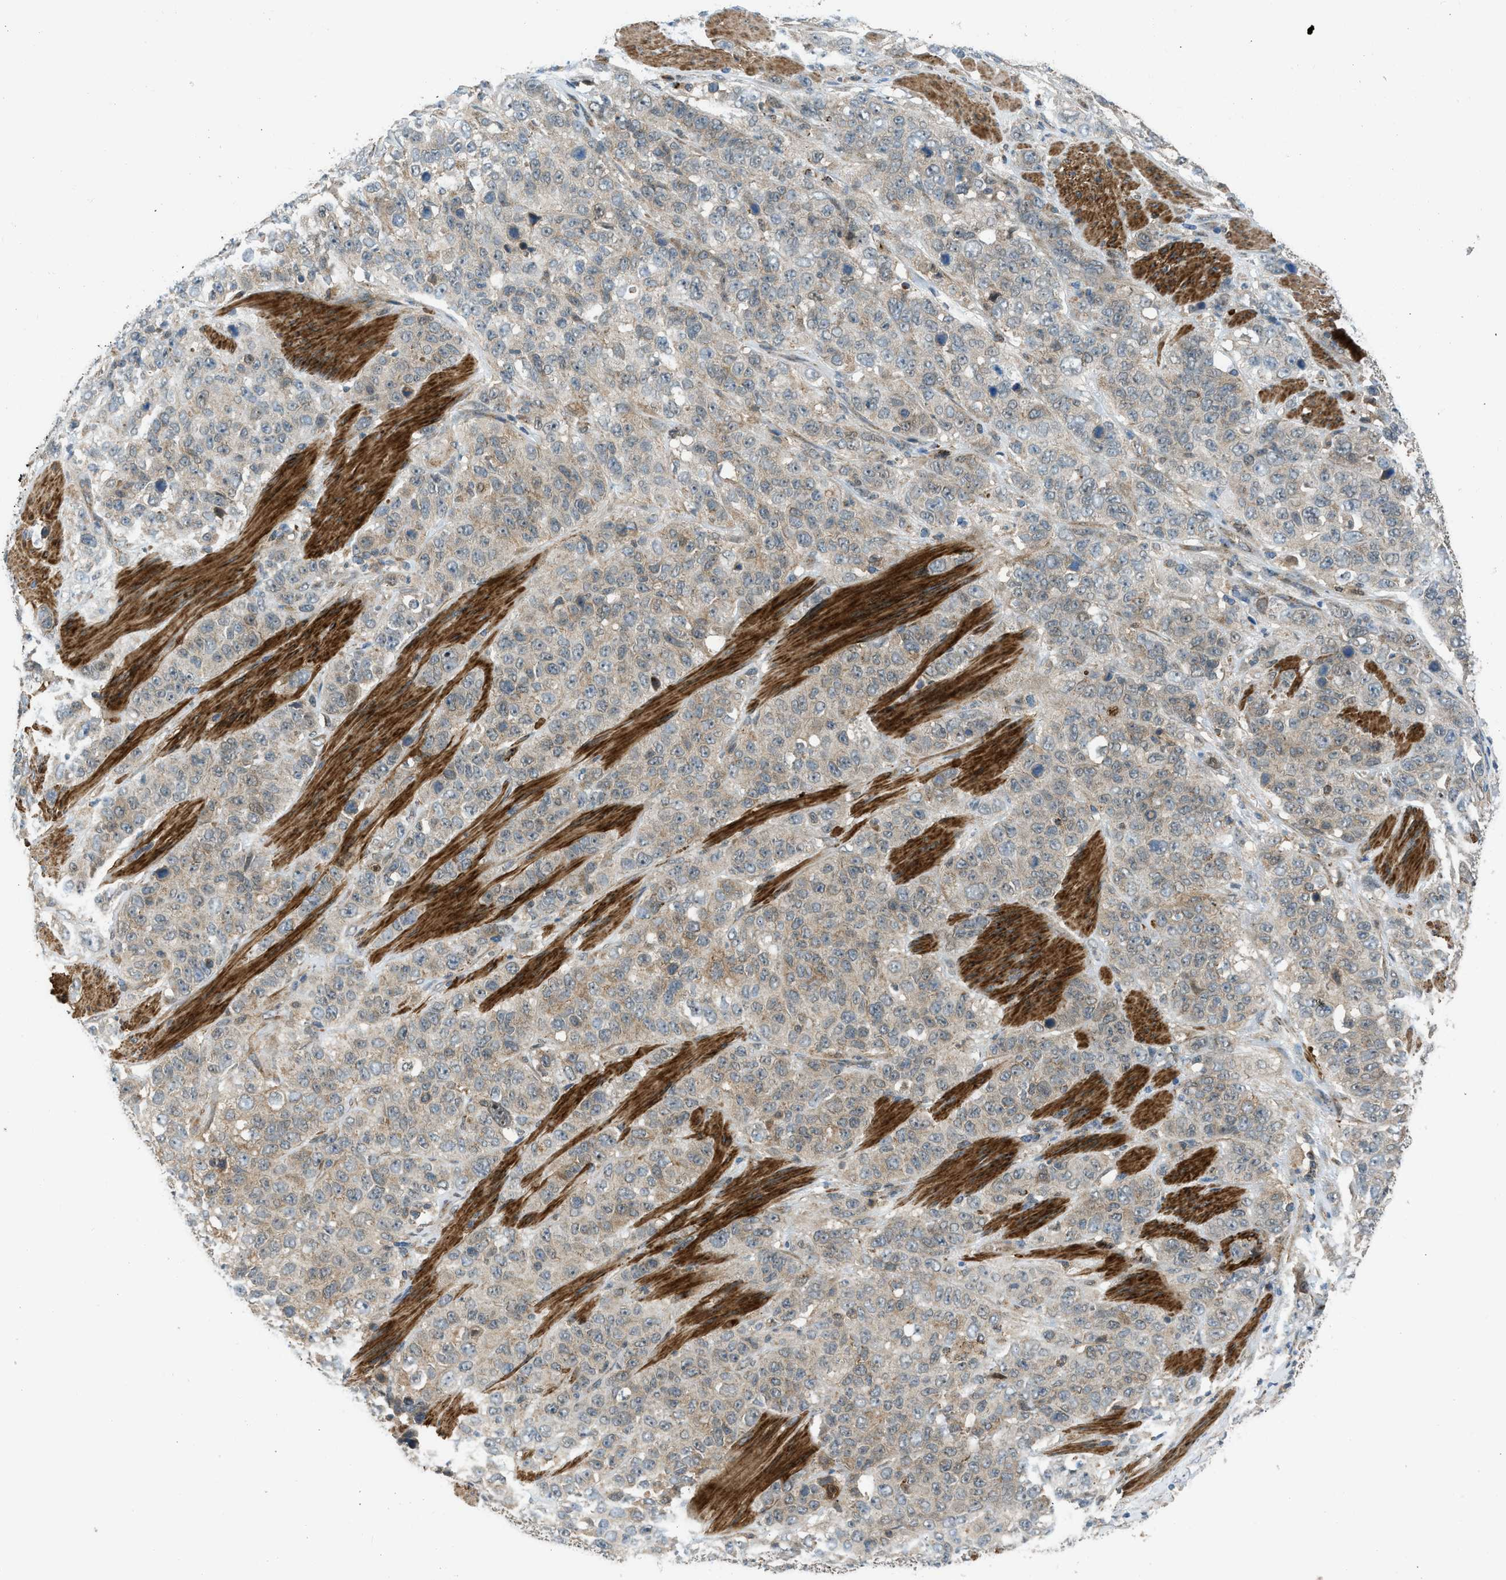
{"staining": {"intensity": "weak", "quantity": ">75%", "location": "cytoplasmic/membranous"}, "tissue": "stomach cancer", "cell_type": "Tumor cells", "image_type": "cancer", "snomed": [{"axis": "morphology", "description": "Adenocarcinoma, NOS"}, {"axis": "topography", "description": "Stomach"}], "caption": "The histopathology image shows immunohistochemical staining of stomach cancer (adenocarcinoma). There is weak cytoplasmic/membranous positivity is appreciated in approximately >75% of tumor cells.", "gene": "SESN2", "patient": {"sex": "male", "age": 48}}